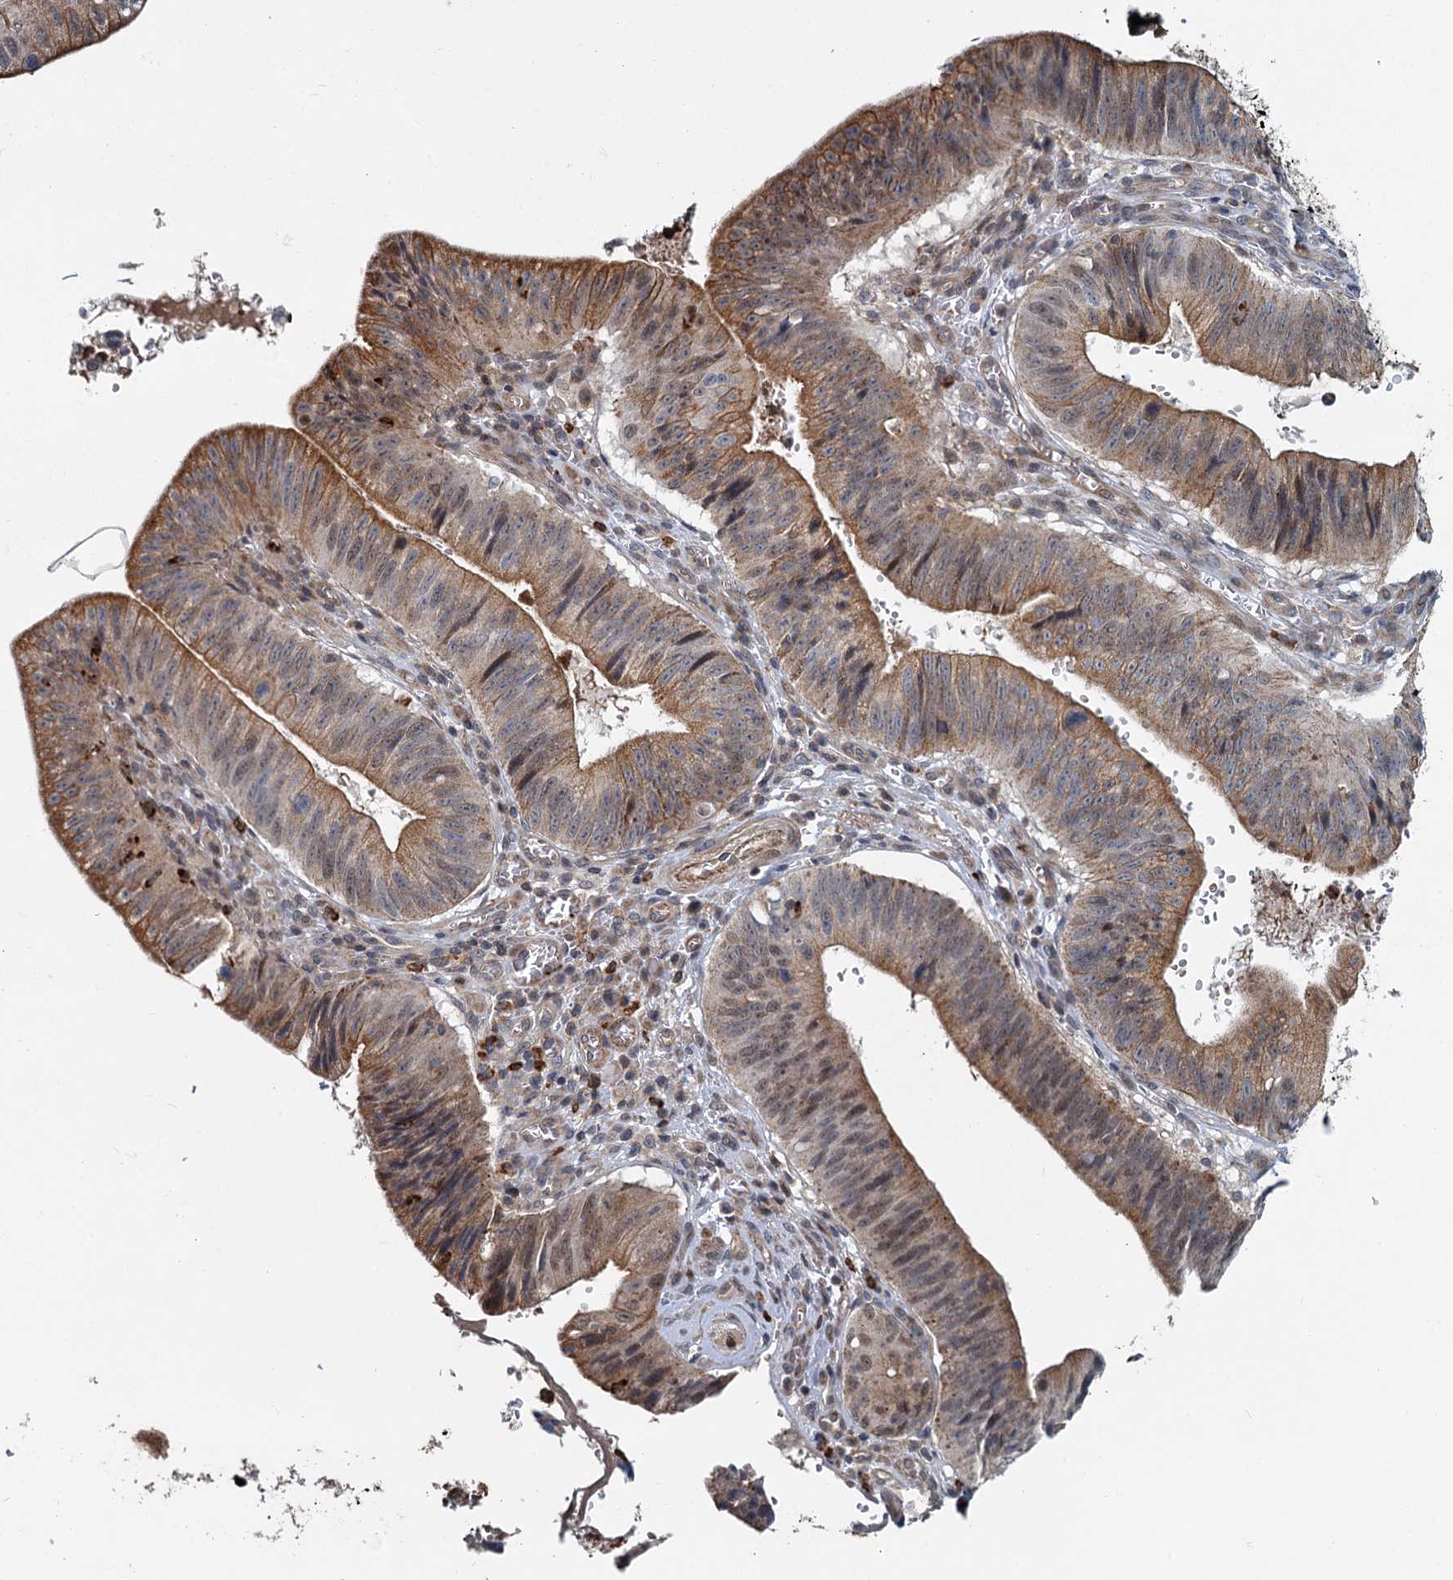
{"staining": {"intensity": "moderate", "quantity": ">75%", "location": "cytoplasmic/membranous,nuclear"}, "tissue": "stomach cancer", "cell_type": "Tumor cells", "image_type": "cancer", "snomed": [{"axis": "morphology", "description": "Adenocarcinoma, NOS"}, {"axis": "topography", "description": "Stomach"}], "caption": "Immunohistochemistry micrograph of human stomach cancer (adenocarcinoma) stained for a protein (brown), which reveals medium levels of moderate cytoplasmic/membranous and nuclear staining in about >75% of tumor cells.", "gene": "ADCY2", "patient": {"sex": "male", "age": 59}}